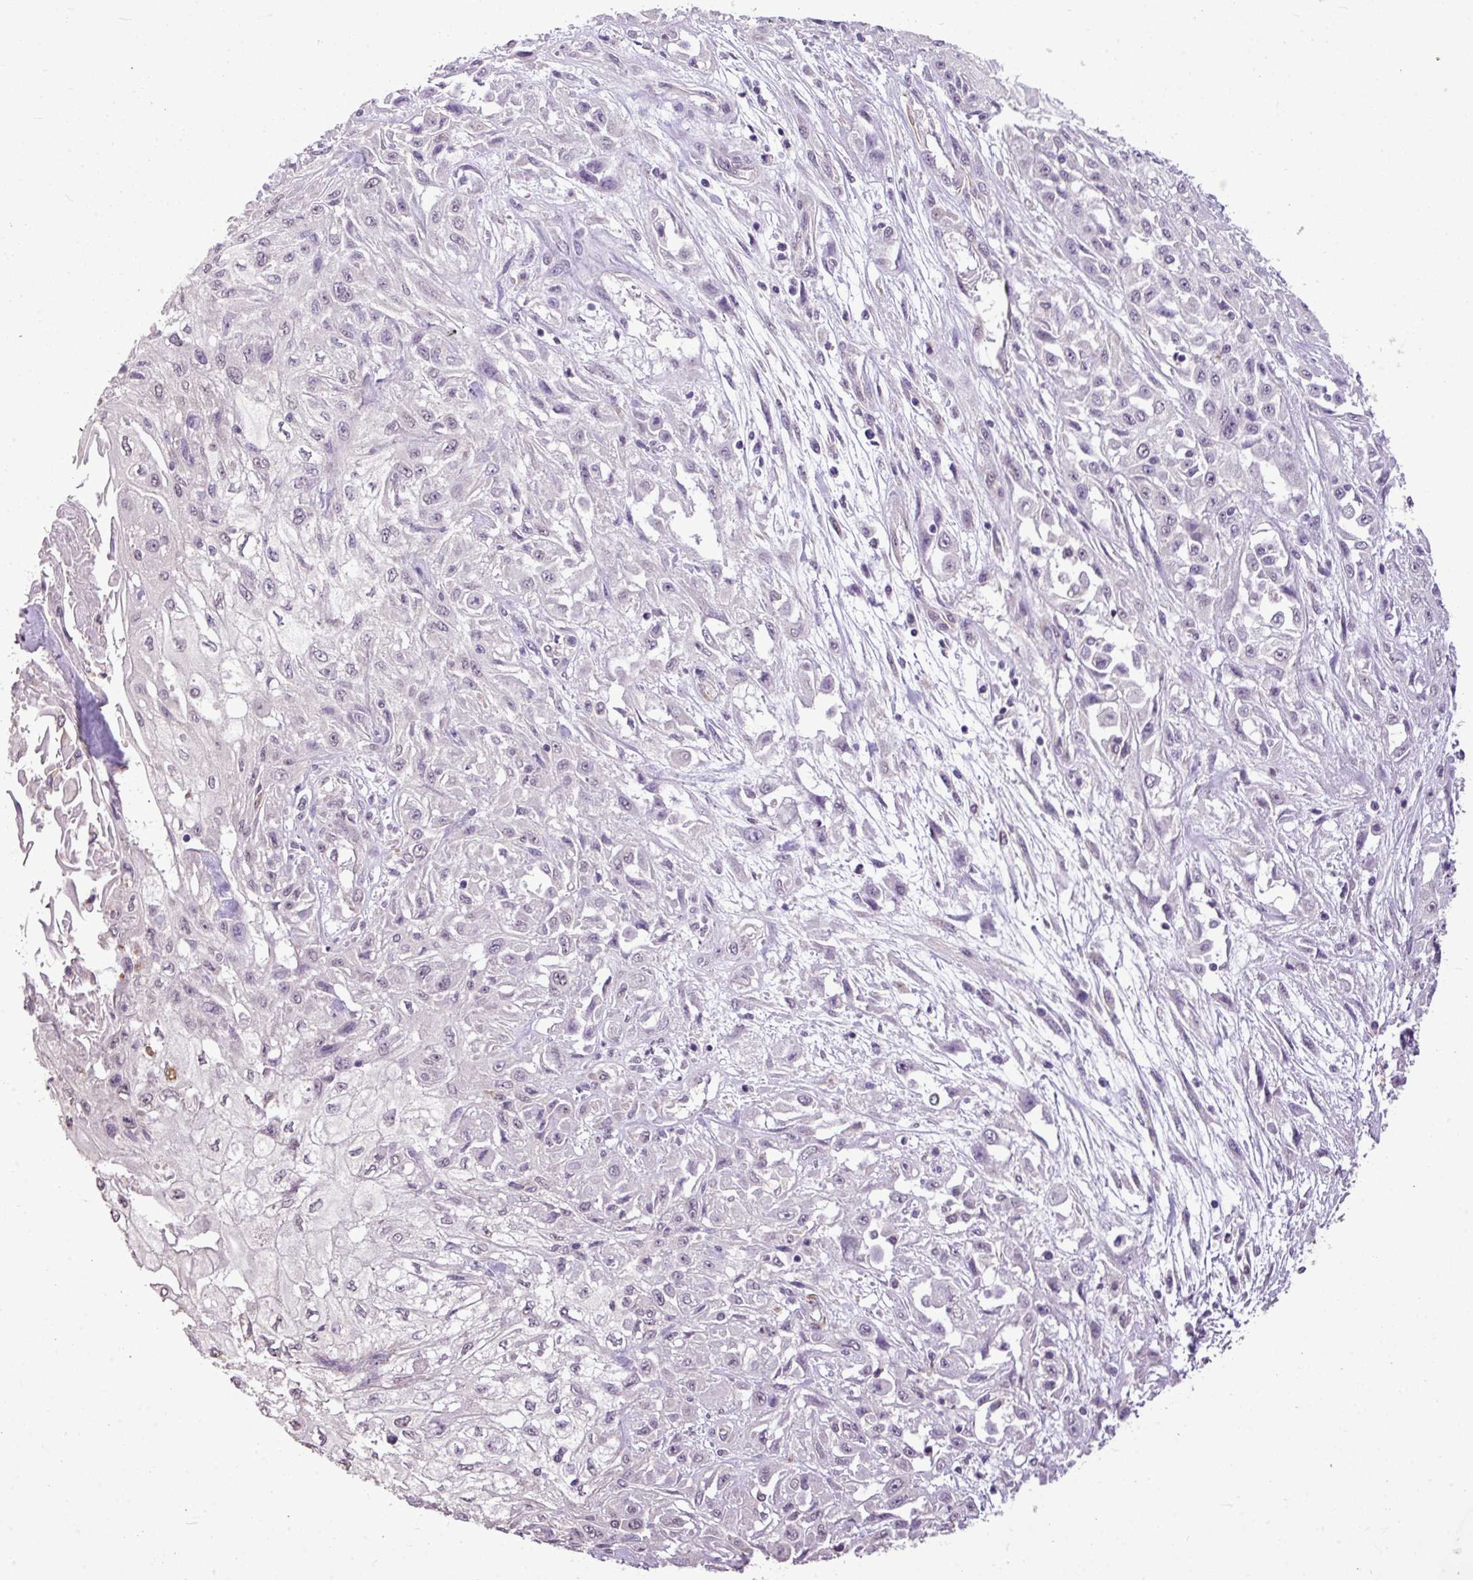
{"staining": {"intensity": "negative", "quantity": "none", "location": "none"}, "tissue": "skin cancer", "cell_type": "Tumor cells", "image_type": "cancer", "snomed": [{"axis": "morphology", "description": "Squamous cell carcinoma, NOS"}, {"axis": "morphology", "description": "Squamous cell carcinoma, metastatic, NOS"}, {"axis": "topography", "description": "Skin"}, {"axis": "topography", "description": "Lymph node"}], "caption": "Immunohistochemistry (IHC) image of neoplastic tissue: skin cancer stained with DAB reveals no significant protein staining in tumor cells. The staining was performed using DAB (3,3'-diaminobenzidine) to visualize the protein expression in brown, while the nuclei were stained in blue with hematoxylin (Magnification: 20x).", "gene": "ALDH2", "patient": {"sex": "male", "age": 75}}